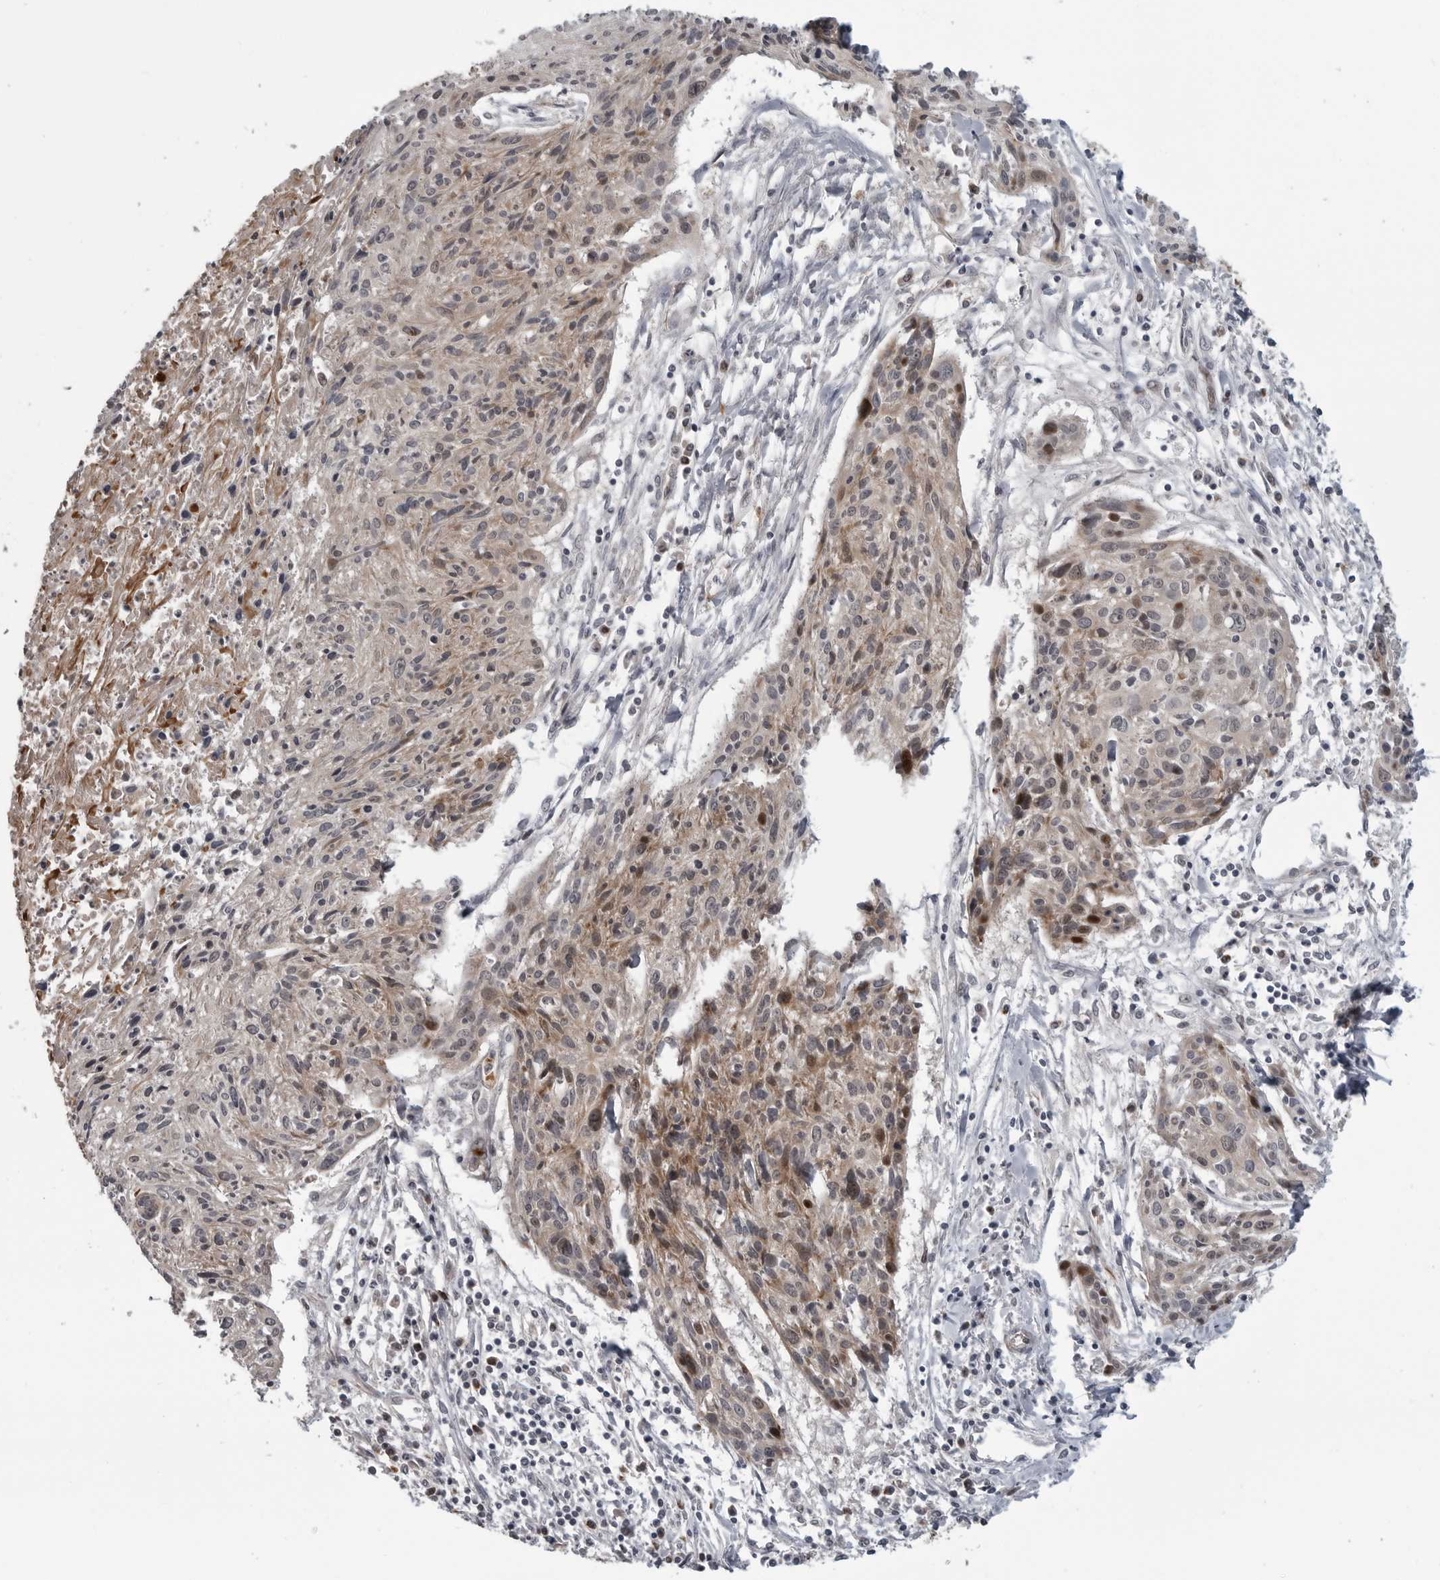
{"staining": {"intensity": "weak", "quantity": "25%-75%", "location": "cytoplasmic/membranous,nuclear"}, "tissue": "cervical cancer", "cell_type": "Tumor cells", "image_type": "cancer", "snomed": [{"axis": "morphology", "description": "Squamous cell carcinoma, NOS"}, {"axis": "topography", "description": "Cervix"}], "caption": "Protein analysis of cervical cancer tissue demonstrates weak cytoplasmic/membranous and nuclear expression in approximately 25%-75% of tumor cells.", "gene": "FAAP100", "patient": {"sex": "female", "age": 51}}